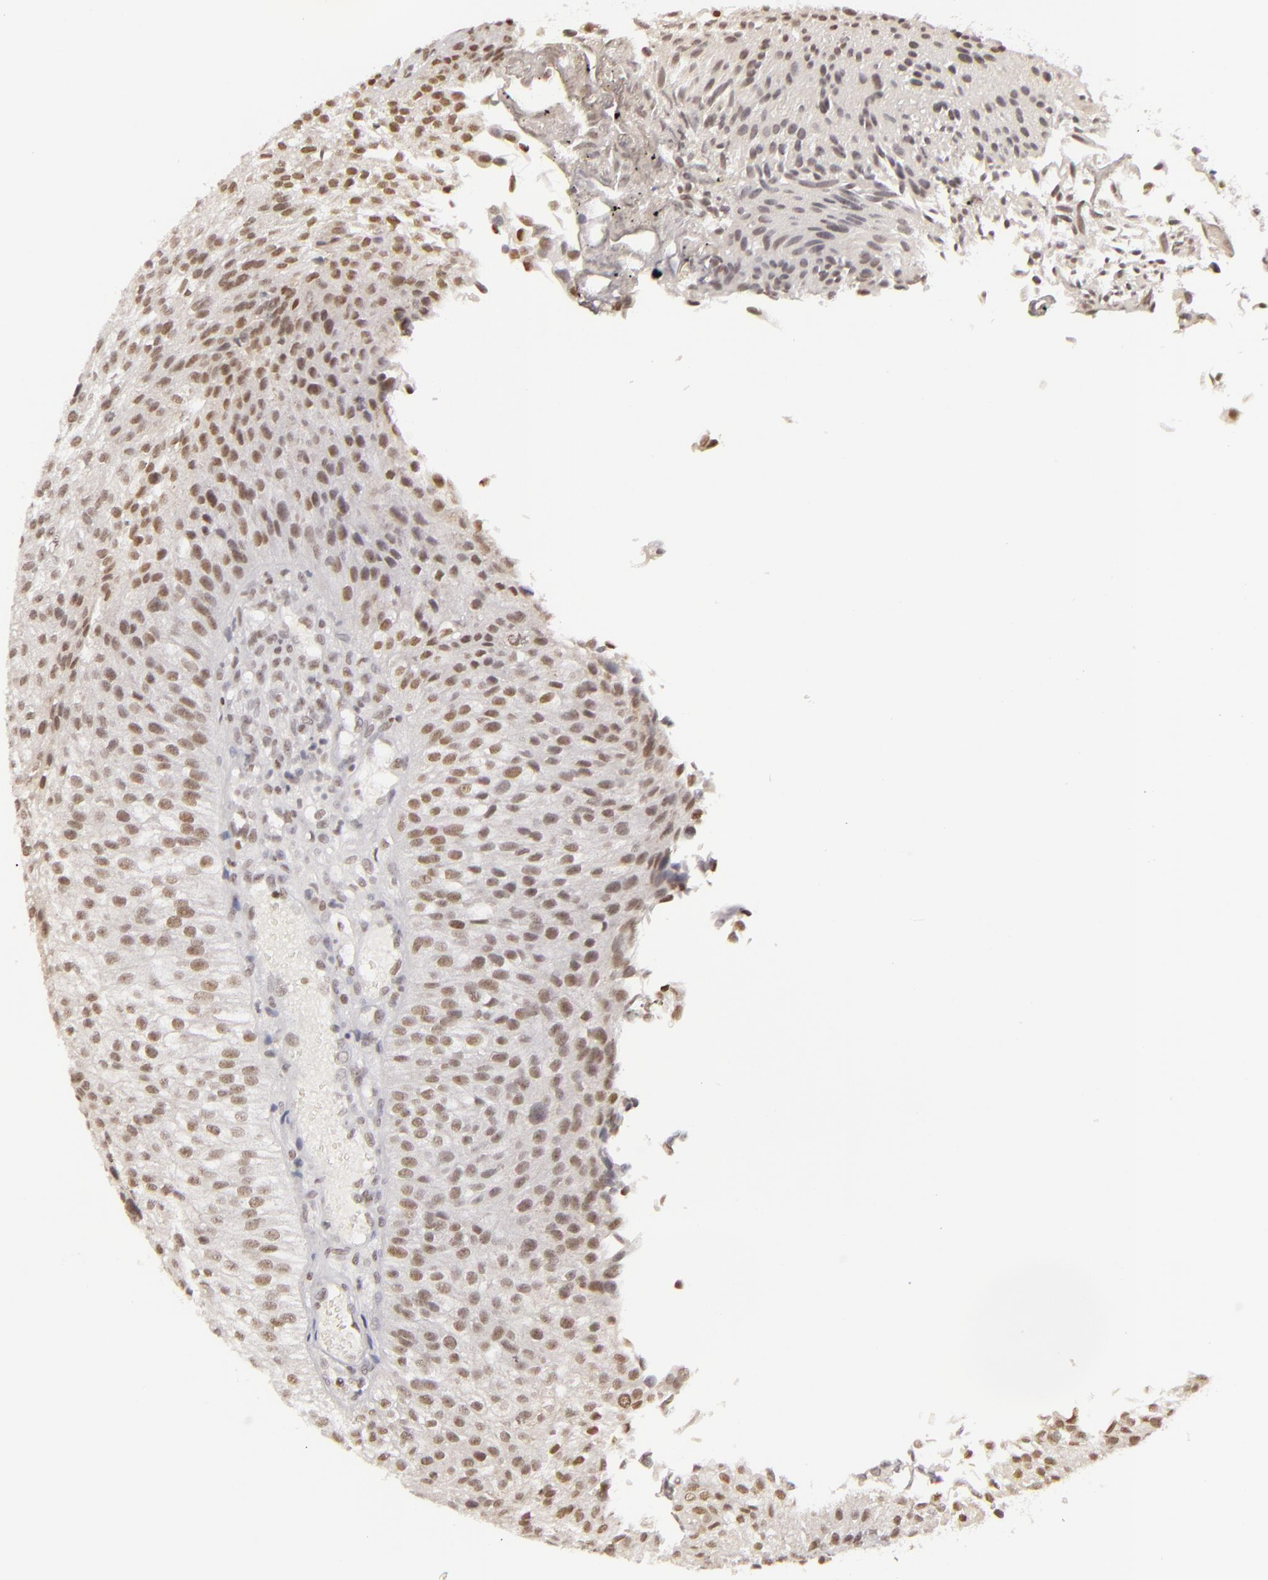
{"staining": {"intensity": "moderate", "quantity": ">75%", "location": "nuclear"}, "tissue": "urothelial cancer", "cell_type": "Tumor cells", "image_type": "cancer", "snomed": [{"axis": "morphology", "description": "Urothelial carcinoma, Low grade"}, {"axis": "topography", "description": "Urinary bladder"}], "caption": "DAB immunohistochemical staining of urothelial cancer reveals moderate nuclear protein expression in approximately >75% of tumor cells. The staining was performed using DAB (3,3'-diaminobenzidine), with brown indicating positive protein expression. Nuclei are stained blue with hematoxylin.", "gene": "DAXX", "patient": {"sex": "female", "age": 89}}